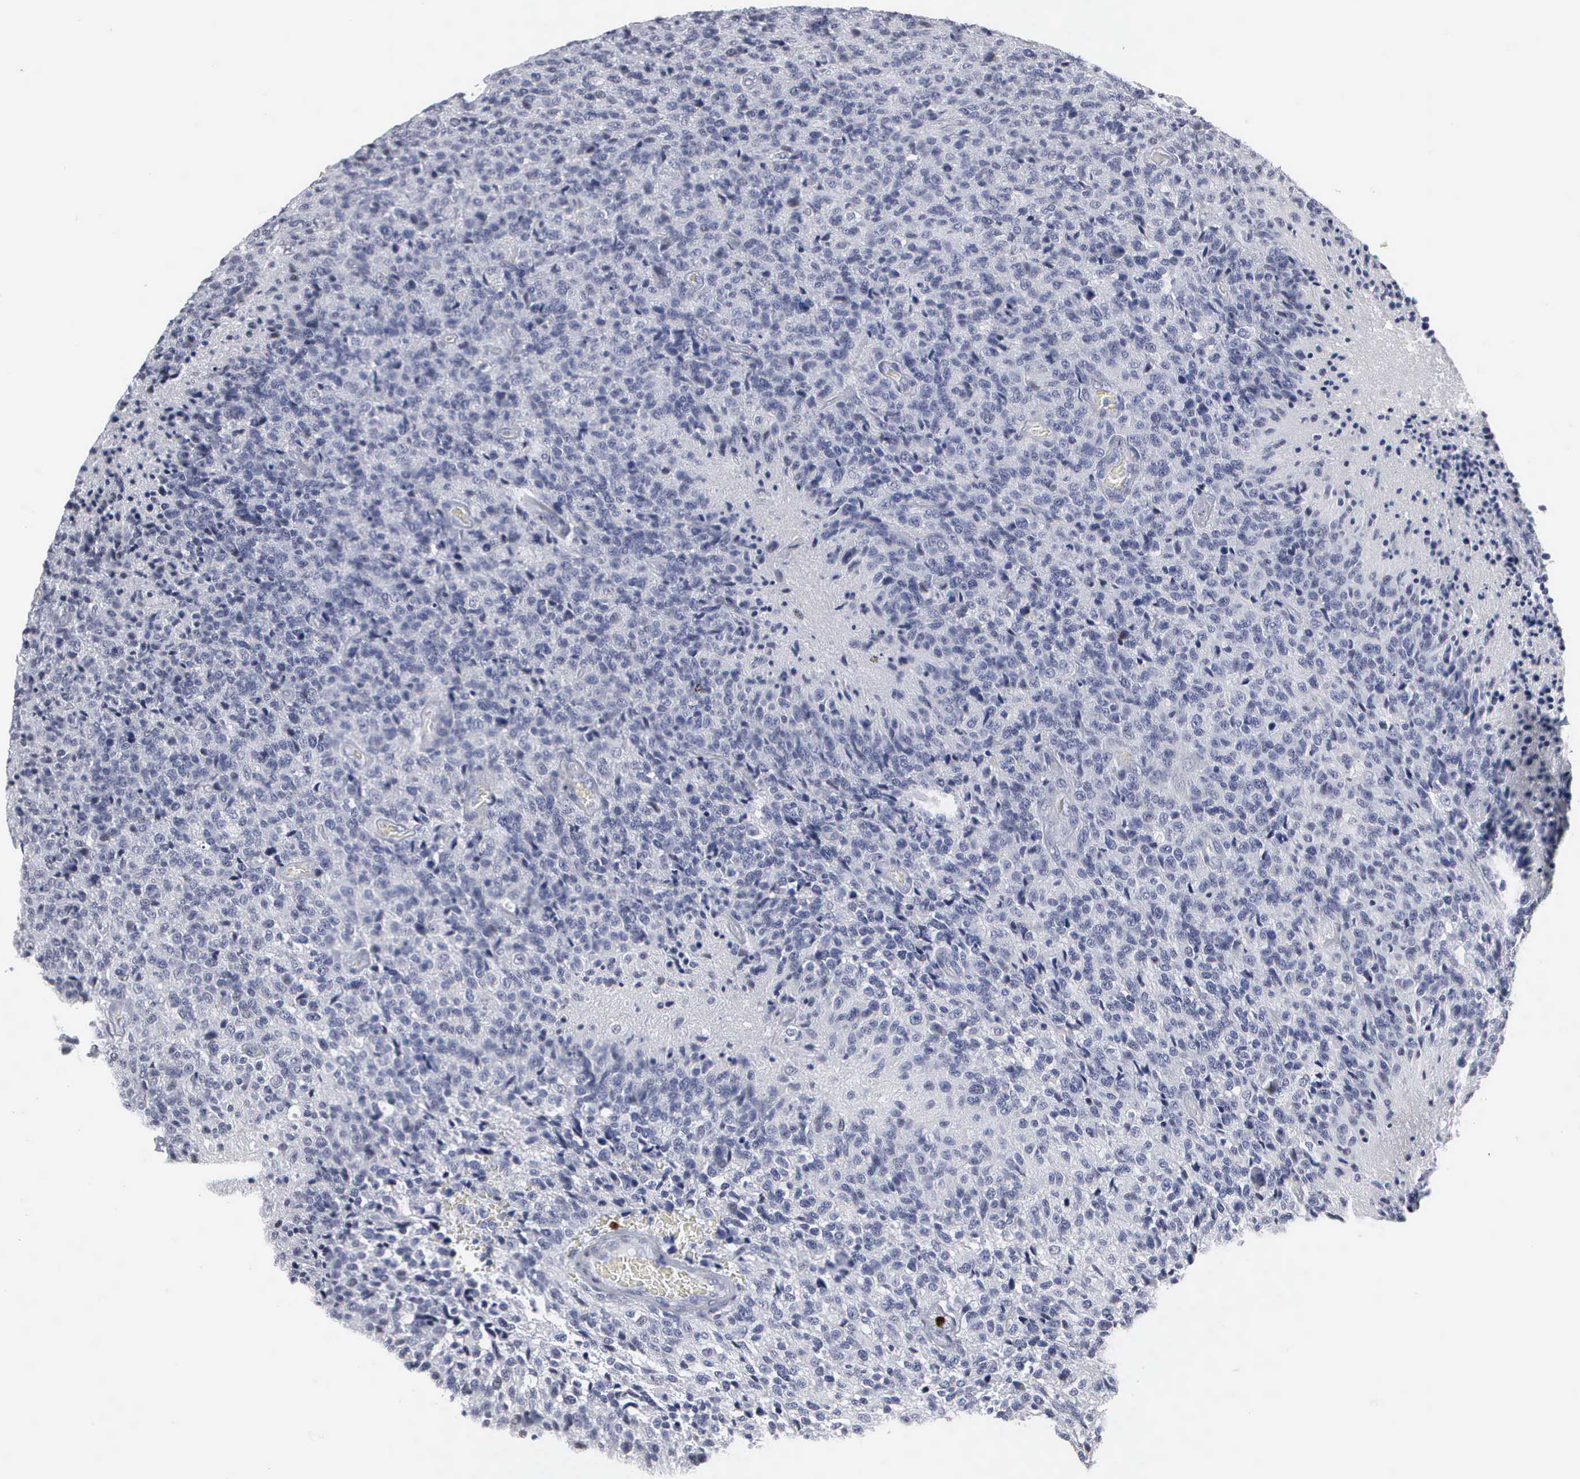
{"staining": {"intensity": "negative", "quantity": "none", "location": "none"}, "tissue": "glioma", "cell_type": "Tumor cells", "image_type": "cancer", "snomed": [{"axis": "morphology", "description": "Glioma, malignant, High grade"}, {"axis": "topography", "description": "Brain"}], "caption": "There is no significant staining in tumor cells of glioma.", "gene": "SPIN3", "patient": {"sex": "male", "age": 36}}